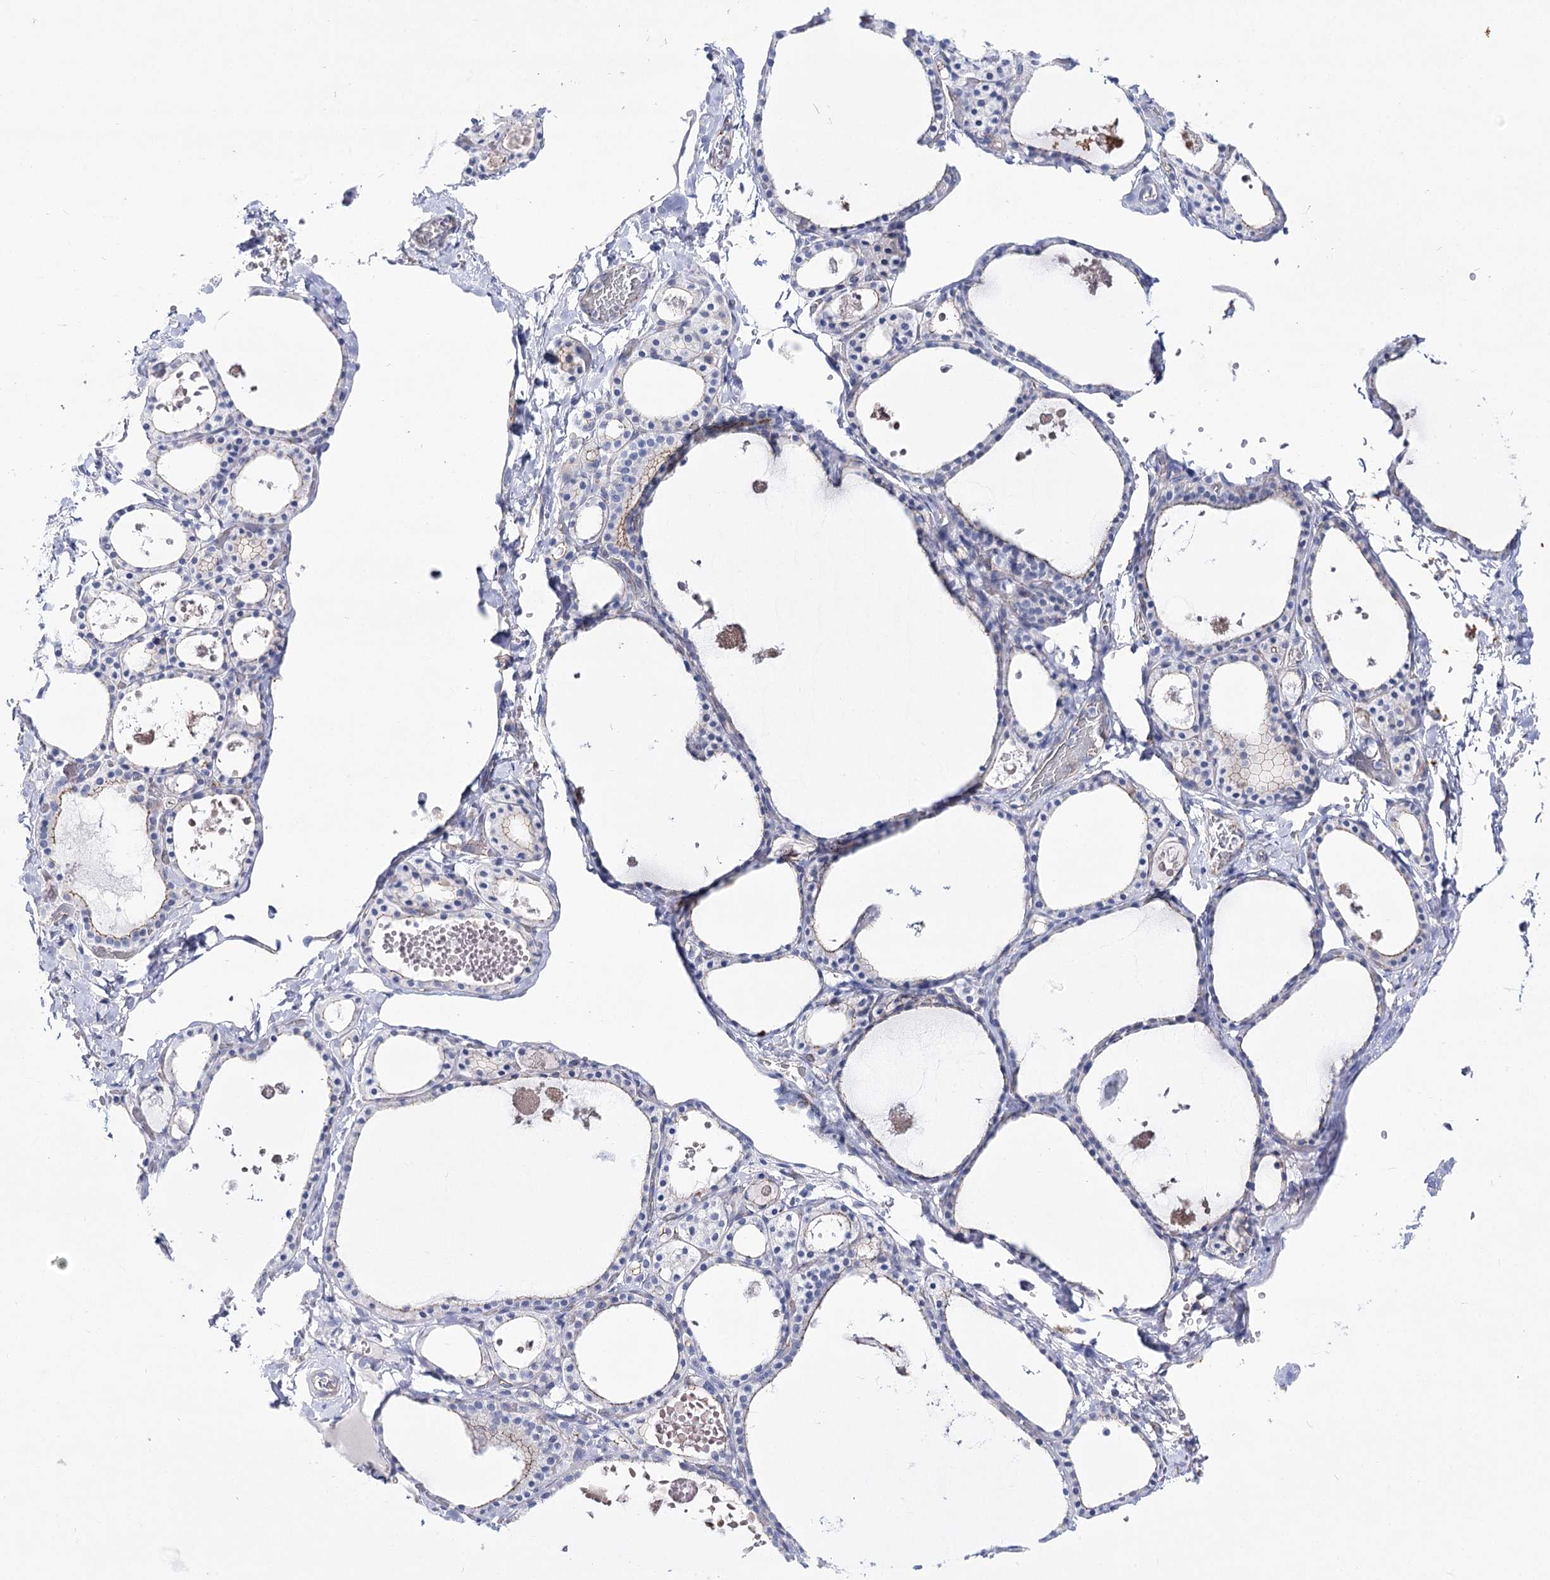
{"staining": {"intensity": "negative", "quantity": "none", "location": "none"}, "tissue": "thyroid gland", "cell_type": "Glandular cells", "image_type": "normal", "snomed": [{"axis": "morphology", "description": "Normal tissue, NOS"}, {"axis": "topography", "description": "Thyroid gland"}], "caption": "IHC image of normal human thyroid gland stained for a protein (brown), which exhibits no expression in glandular cells.", "gene": "NRAP", "patient": {"sex": "male", "age": 56}}